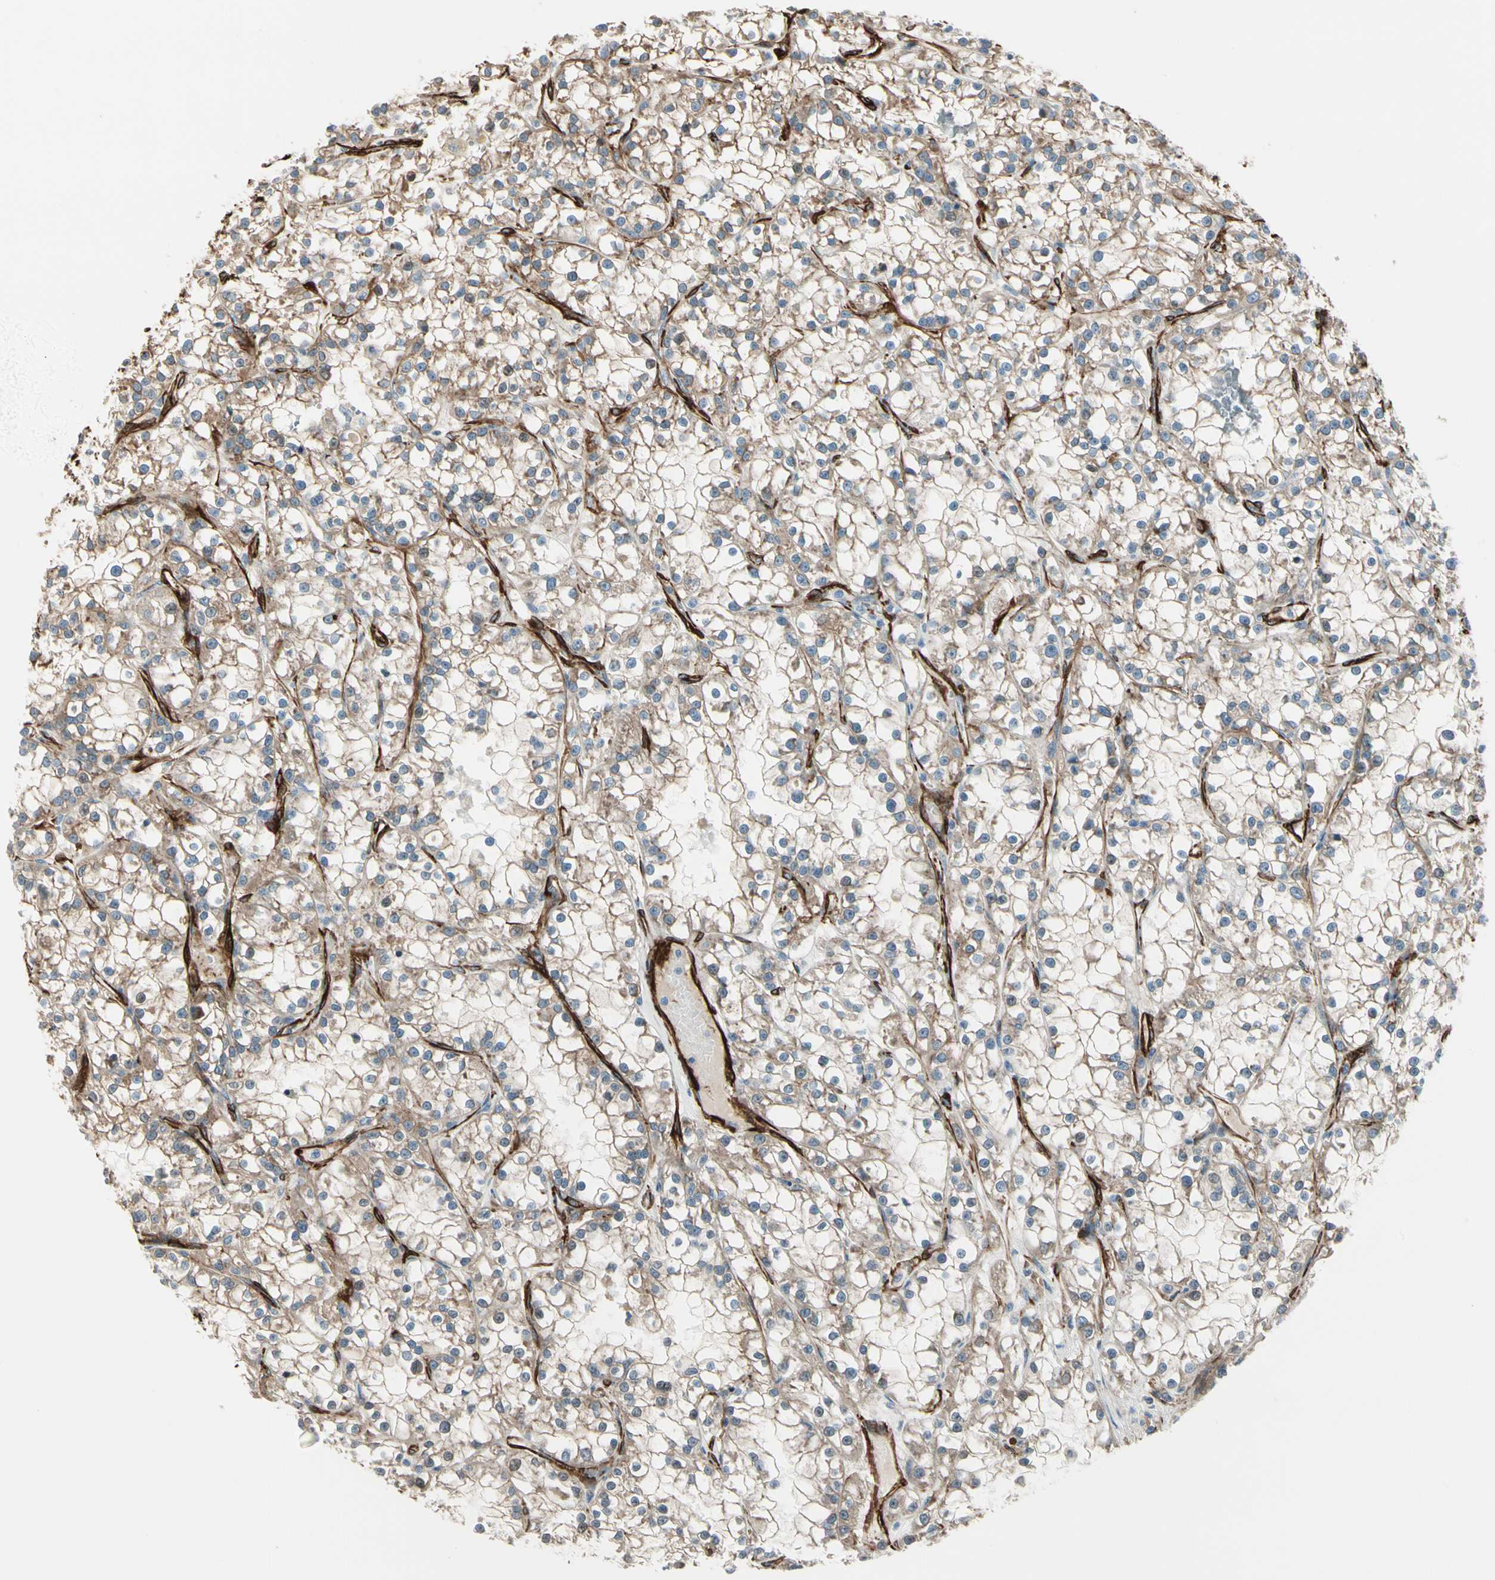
{"staining": {"intensity": "moderate", "quantity": ">75%", "location": "cytoplasmic/membranous"}, "tissue": "renal cancer", "cell_type": "Tumor cells", "image_type": "cancer", "snomed": [{"axis": "morphology", "description": "Adenocarcinoma, NOS"}, {"axis": "topography", "description": "Kidney"}], "caption": "Renal cancer (adenocarcinoma) stained with immunohistochemistry (IHC) demonstrates moderate cytoplasmic/membranous positivity in about >75% of tumor cells.", "gene": "CALD1", "patient": {"sex": "female", "age": 52}}